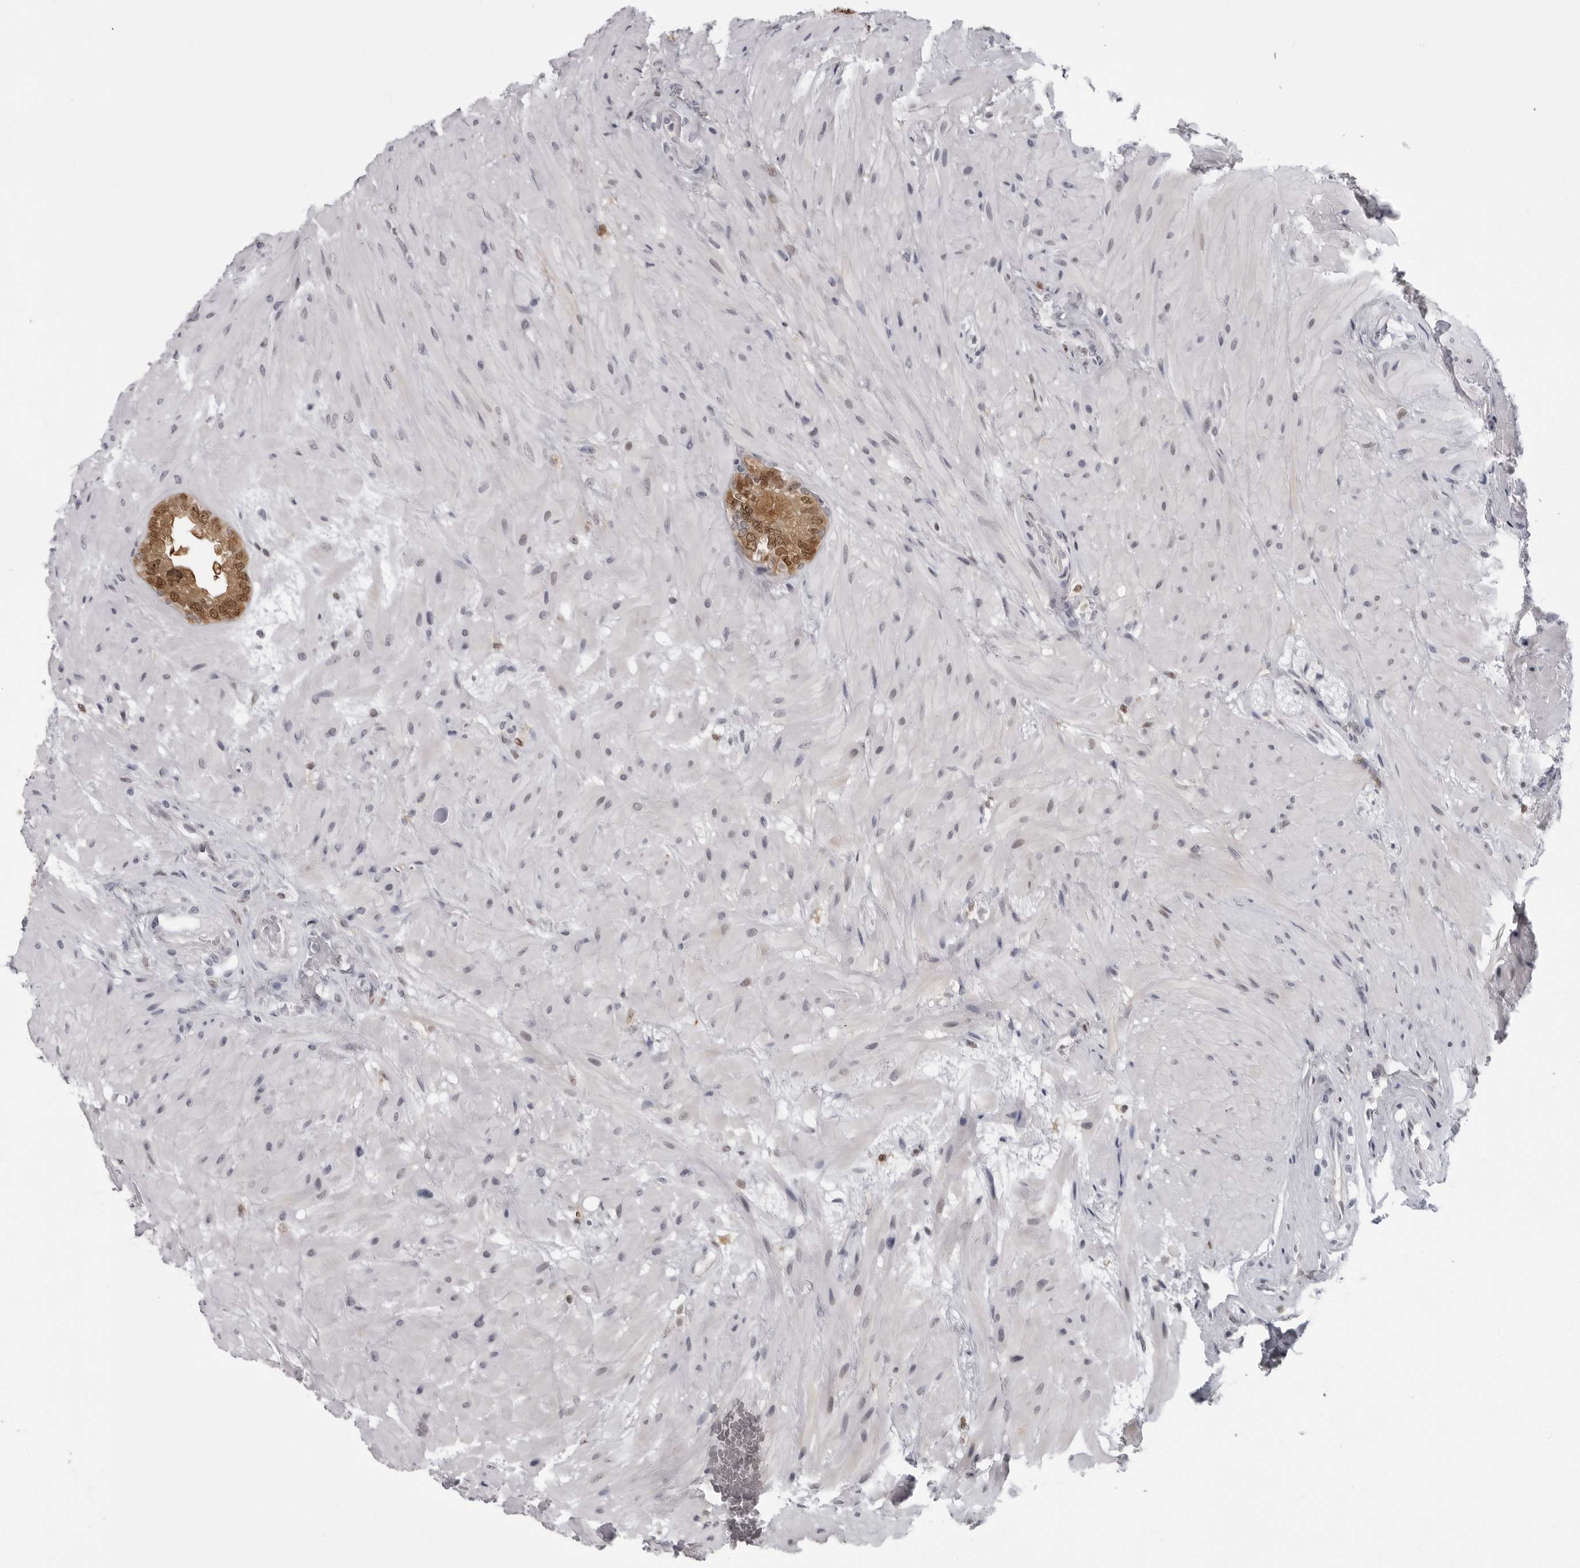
{"staining": {"intensity": "moderate", "quantity": ">75%", "location": "cytoplasmic/membranous,nuclear"}, "tissue": "seminal vesicle", "cell_type": "Glandular cells", "image_type": "normal", "snomed": [{"axis": "morphology", "description": "Normal tissue, NOS"}, {"axis": "topography", "description": "Seminal veicle"}], "caption": "Glandular cells show medium levels of moderate cytoplasmic/membranous,nuclear positivity in about >75% of cells in benign seminal vesicle.", "gene": "LZIC", "patient": {"sex": "male", "age": 80}}